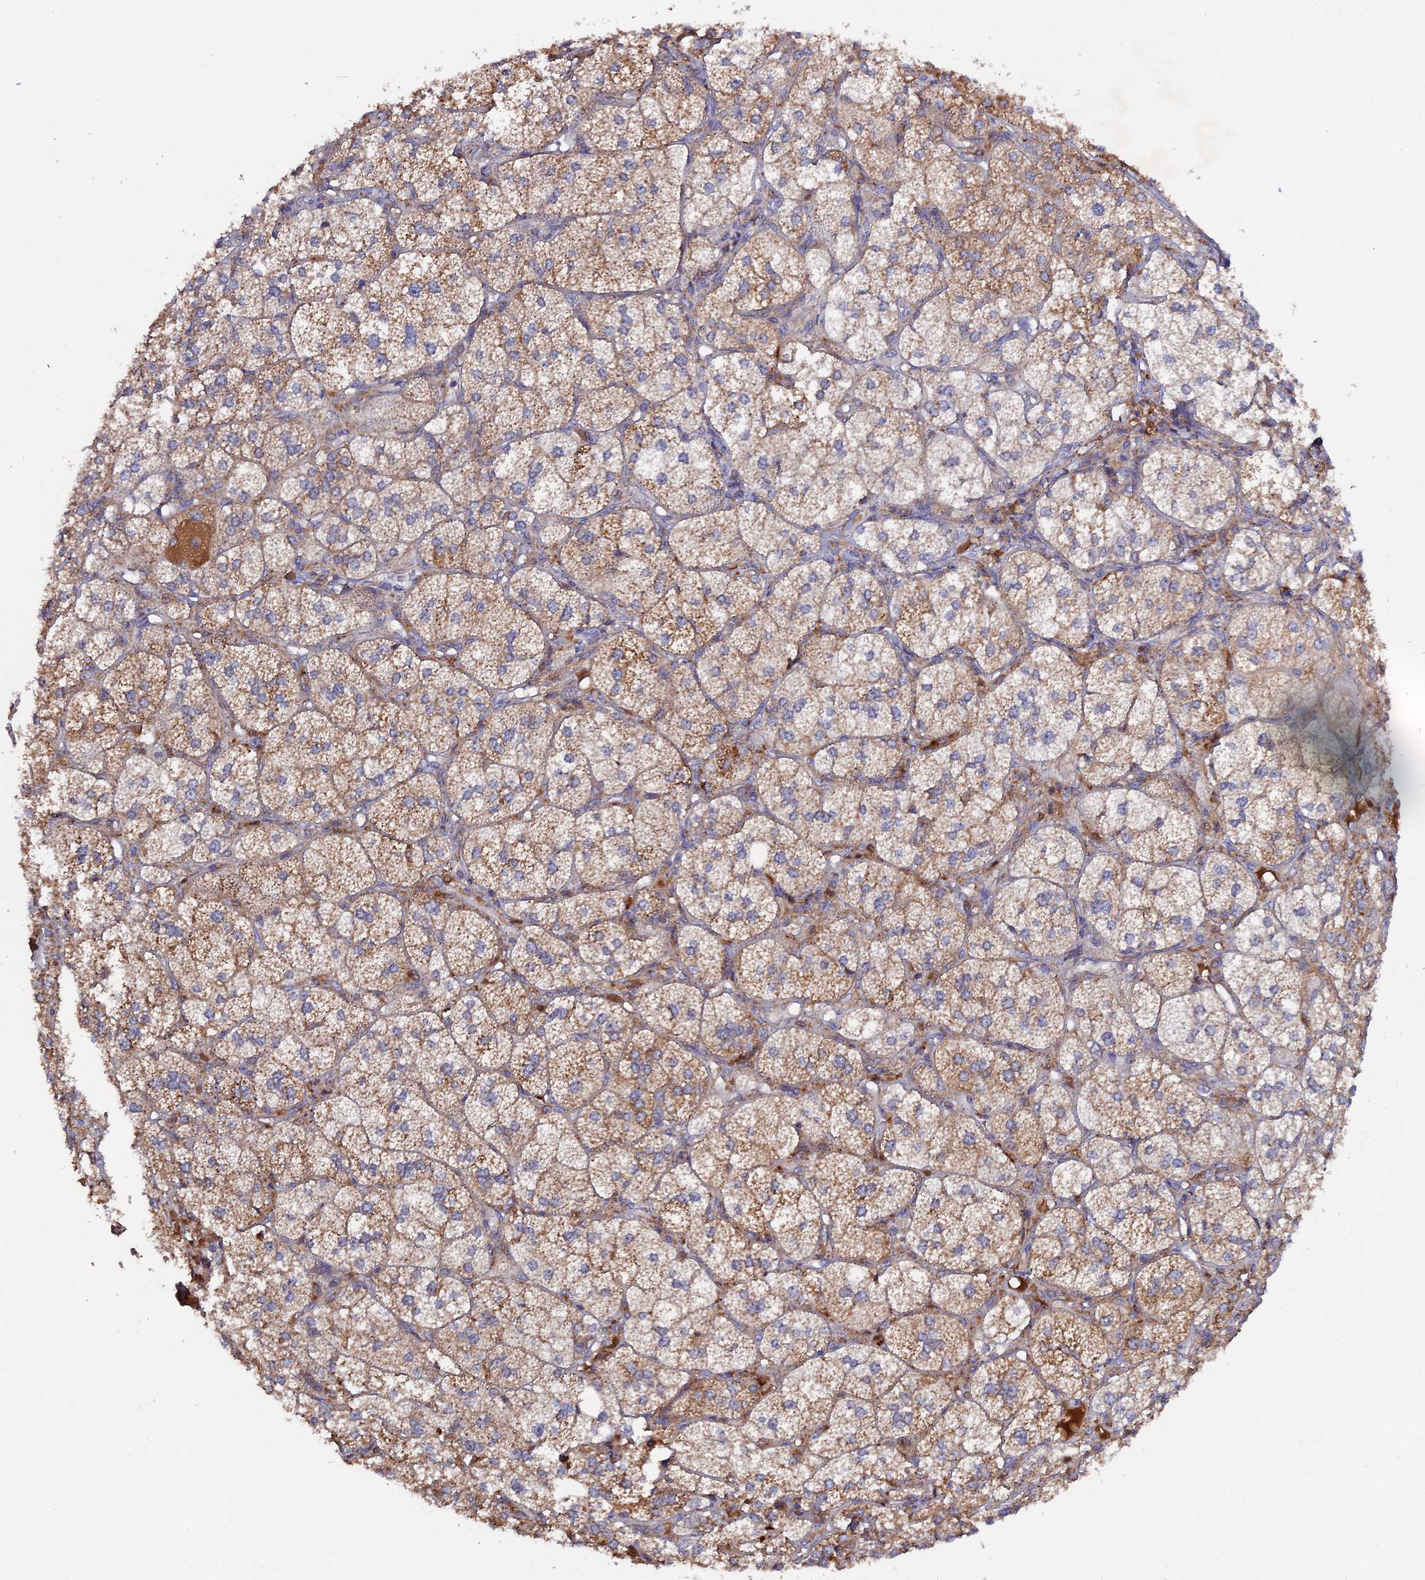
{"staining": {"intensity": "strong", "quantity": "25%-75%", "location": "cytoplasmic/membranous"}, "tissue": "adrenal gland", "cell_type": "Glandular cells", "image_type": "normal", "snomed": [{"axis": "morphology", "description": "Normal tissue, NOS"}, {"axis": "topography", "description": "Adrenal gland"}], "caption": "Immunohistochemical staining of normal human adrenal gland shows 25%-75% levels of strong cytoplasmic/membranous protein positivity in approximately 25%-75% of glandular cells. The staining was performed using DAB (3,3'-diaminobenzidine), with brown indicating positive protein expression. Nuclei are stained blue with hematoxylin.", "gene": "RAB15", "patient": {"sex": "female", "age": 61}}